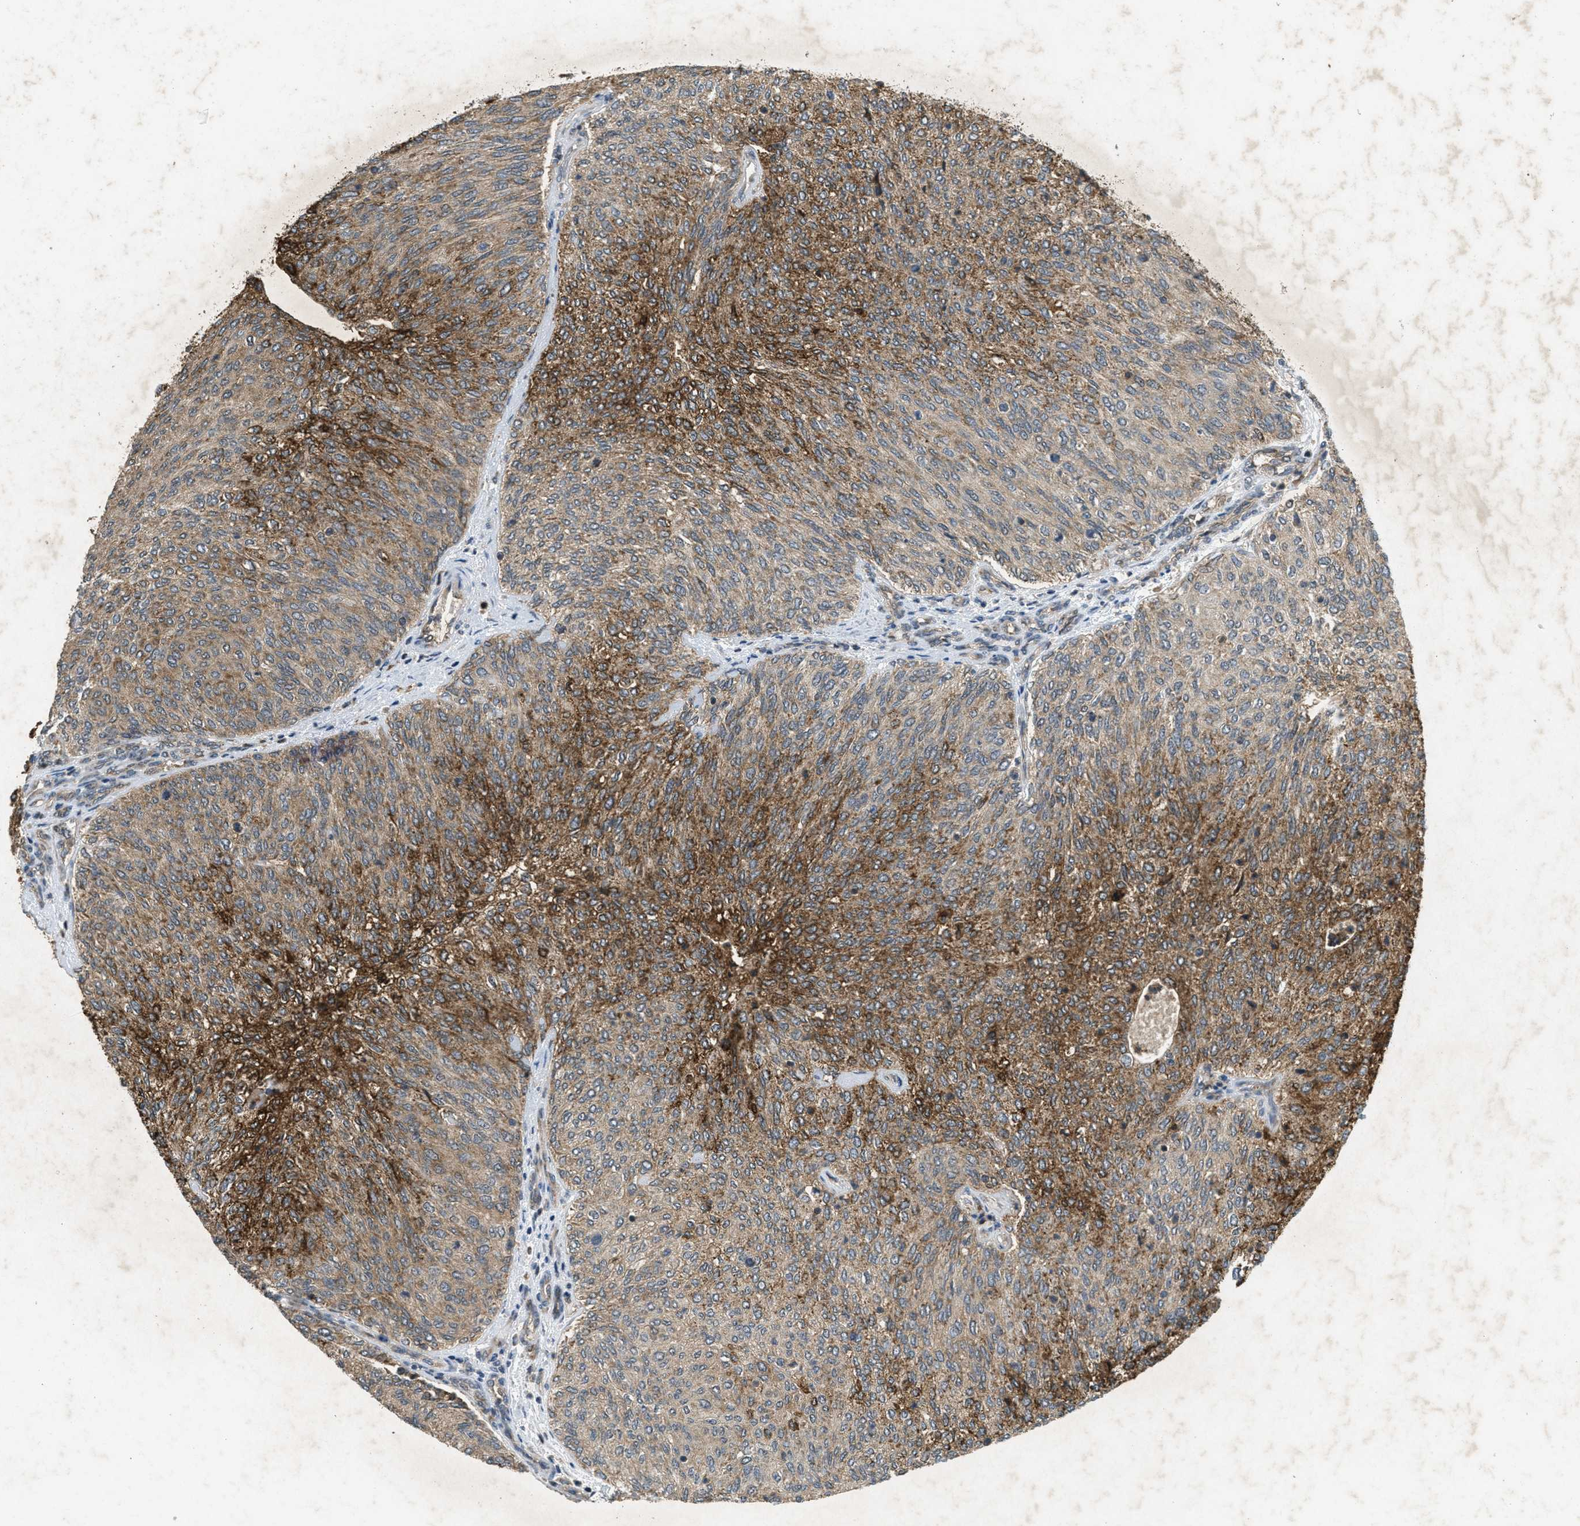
{"staining": {"intensity": "moderate", "quantity": ">75%", "location": "cytoplasmic/membranous"}, "tissue": "urothelial cancer", "cell_type": "Tumor cells", "image_type": "cancer", "snomed": [{"axis": "morphology", "description": "Urothelial carcinoma, Low grade"}, {"axis": "topography", "description": "Urinary bladder"}], "caption": "Immunohistochemical staining of human urothelial cancer exhibits medium levels of moderate cytoplasmic/membranous protein staining in approximately >75% of tumor cells. The staining was performed using DAB to visualize the protein expression in brown, while the nuclei were stained in blue with hematoxylin (Magnification: 20x).", "gene": "PPP1R15A", "patient": {"sex": "female", "age": 79}}